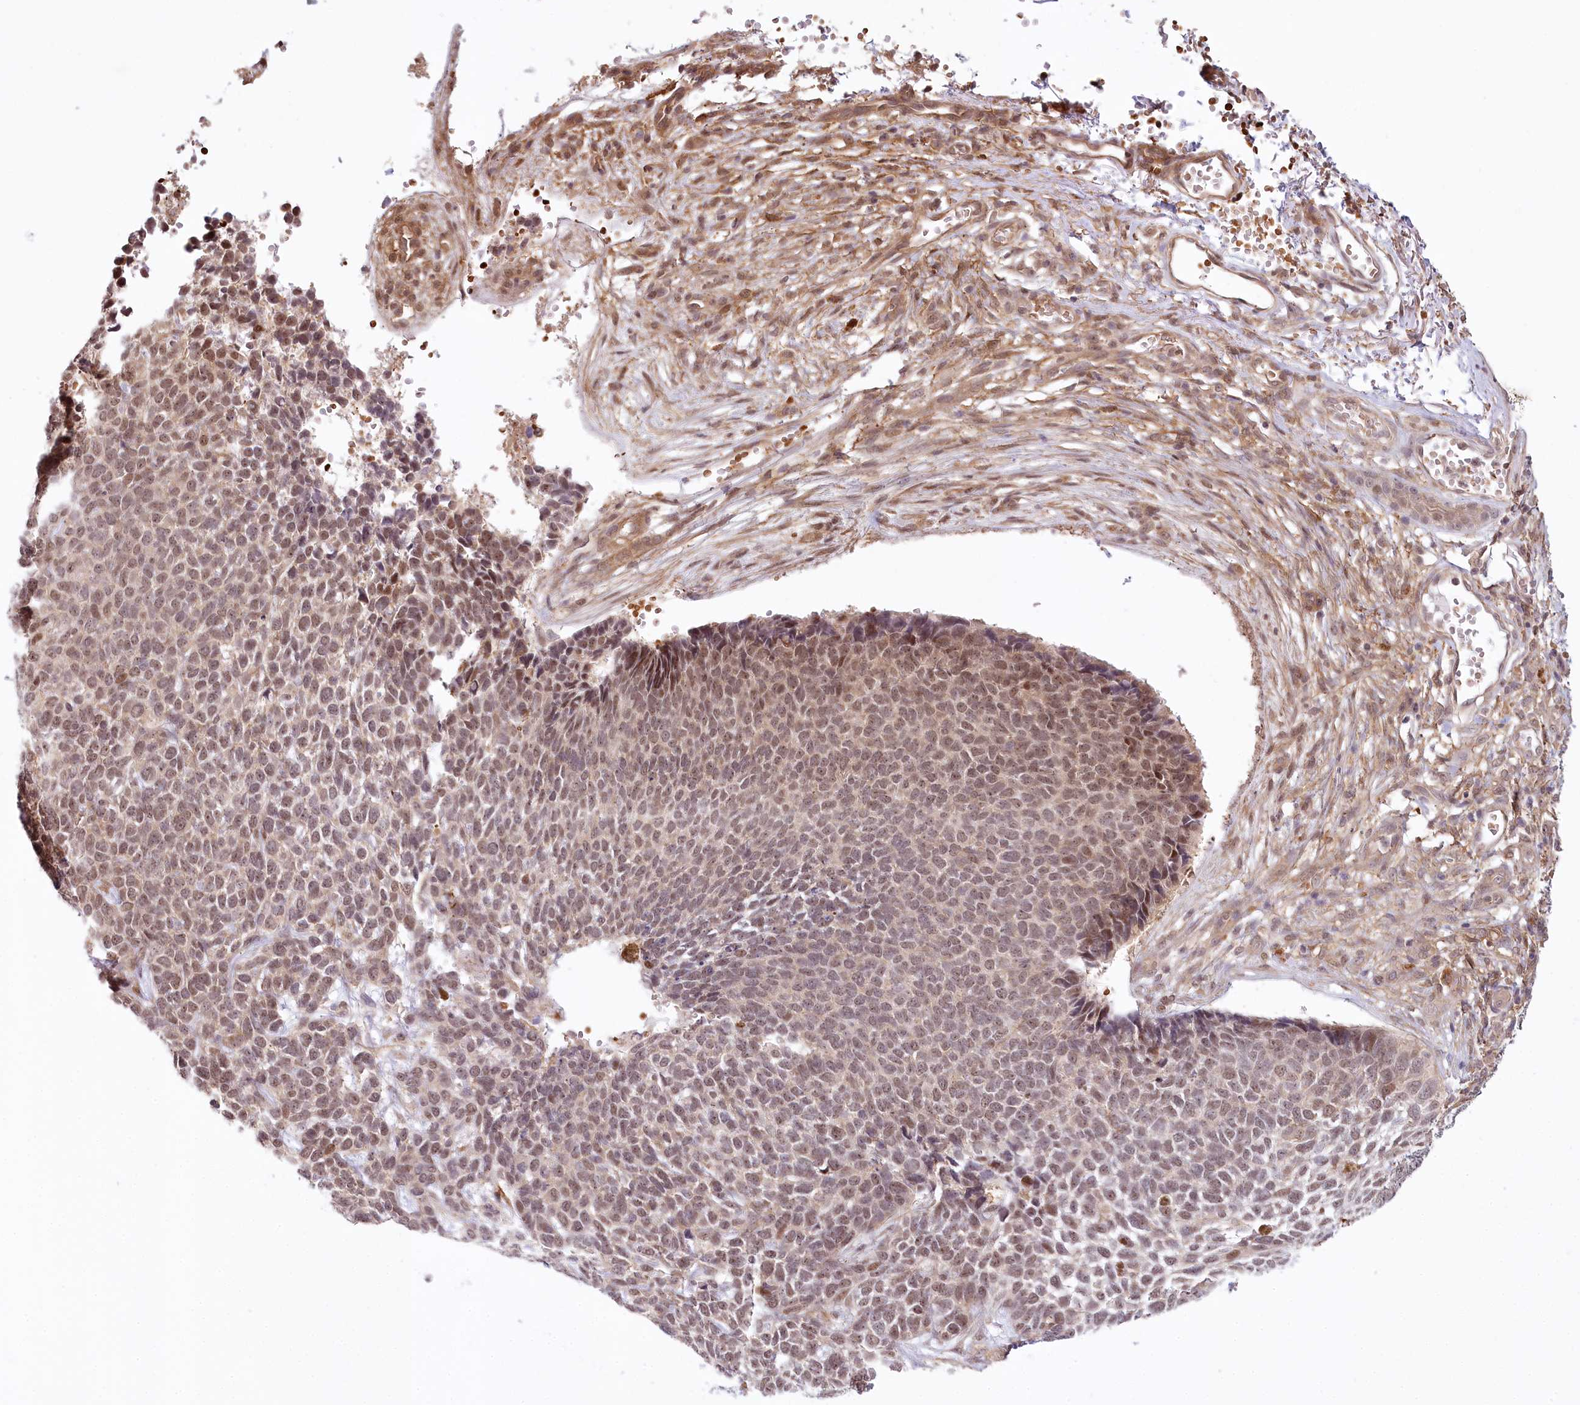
{"staining": {"intensity": "moderate", "quantity": ">75%", "location": "nuclear"}, "tissue": "skin cancer", "cell_type": "Tumor cells", "image_type": "cancer", "snomed": [{"axis": "morphology", "description": "Basal cell carcinoma"}, {"axis": "topography", "description": "Skin"}], "caption": "Protein staining displays moderate nuclear staining in about >75% of tumor cells in skin cancer (basal cell carcinoma).", "gene": "TUBGCP2", "patient": {"sex": "female", "age": 84}}